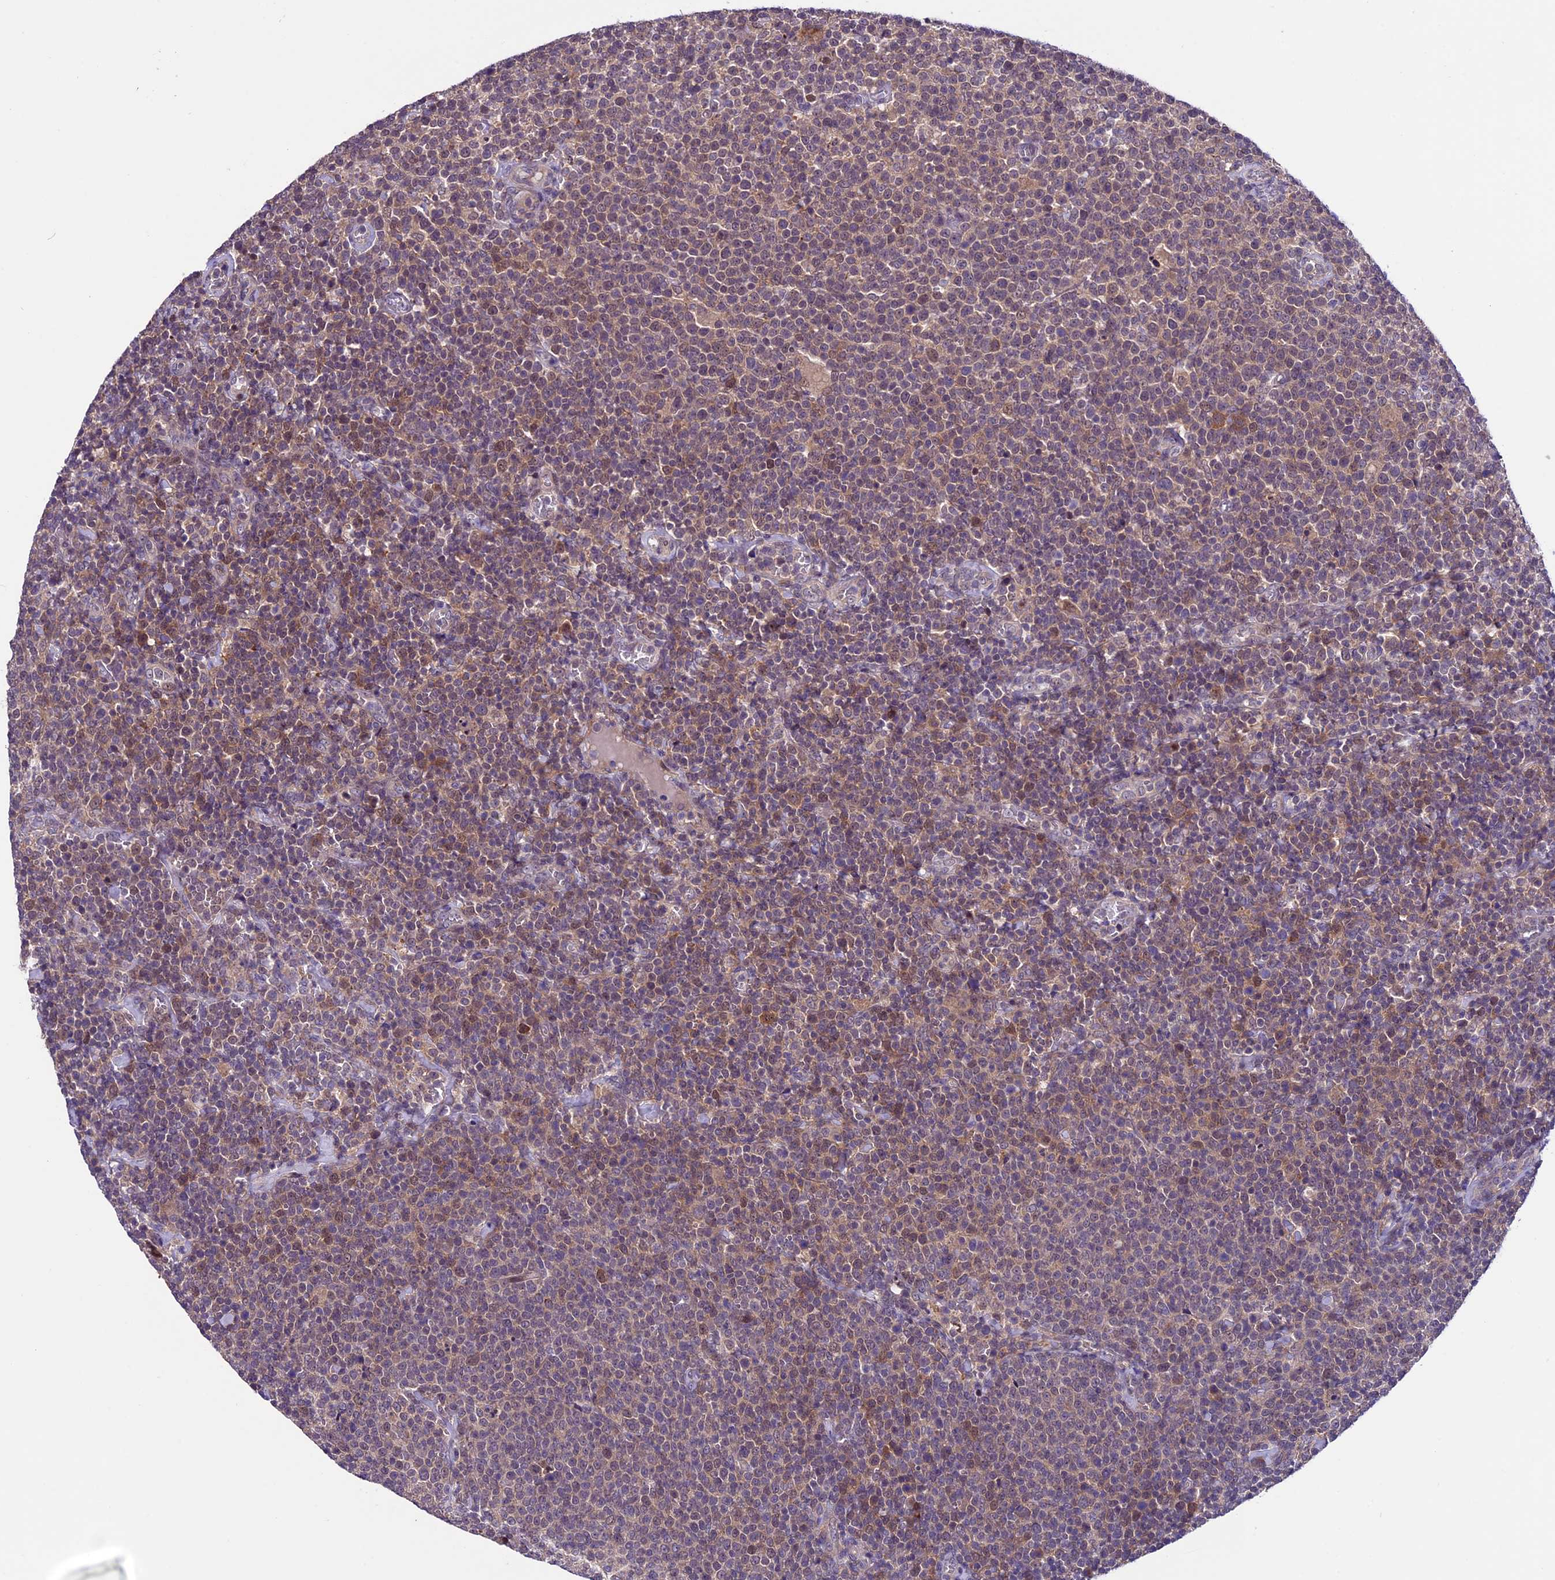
{"staining": {"intensity": "weak", "quantity": "25%-75%", "location": "cytoplasmic/membranous,nuclear"}, "tissue": "lymphoma", "cell_type": "Tumor cells", "image_type": "cancer", "snomed": [{"axis": "morphology", "description": "Malignant lymphoma, non-Hodgkin's type, High grade"}, {"axis": "topography", "description": "Lymph node"}], "caption": "Malignant lymphoma, non-Hodgkin's type (high-grade) stained for a protein (brown) demonstrates weak cytoplasmic/membranous and nuclear positive staining in about 25%-75% of tumor cells.", "gene": "XKR7", "patient": {"sex": "male", "age": 61}}